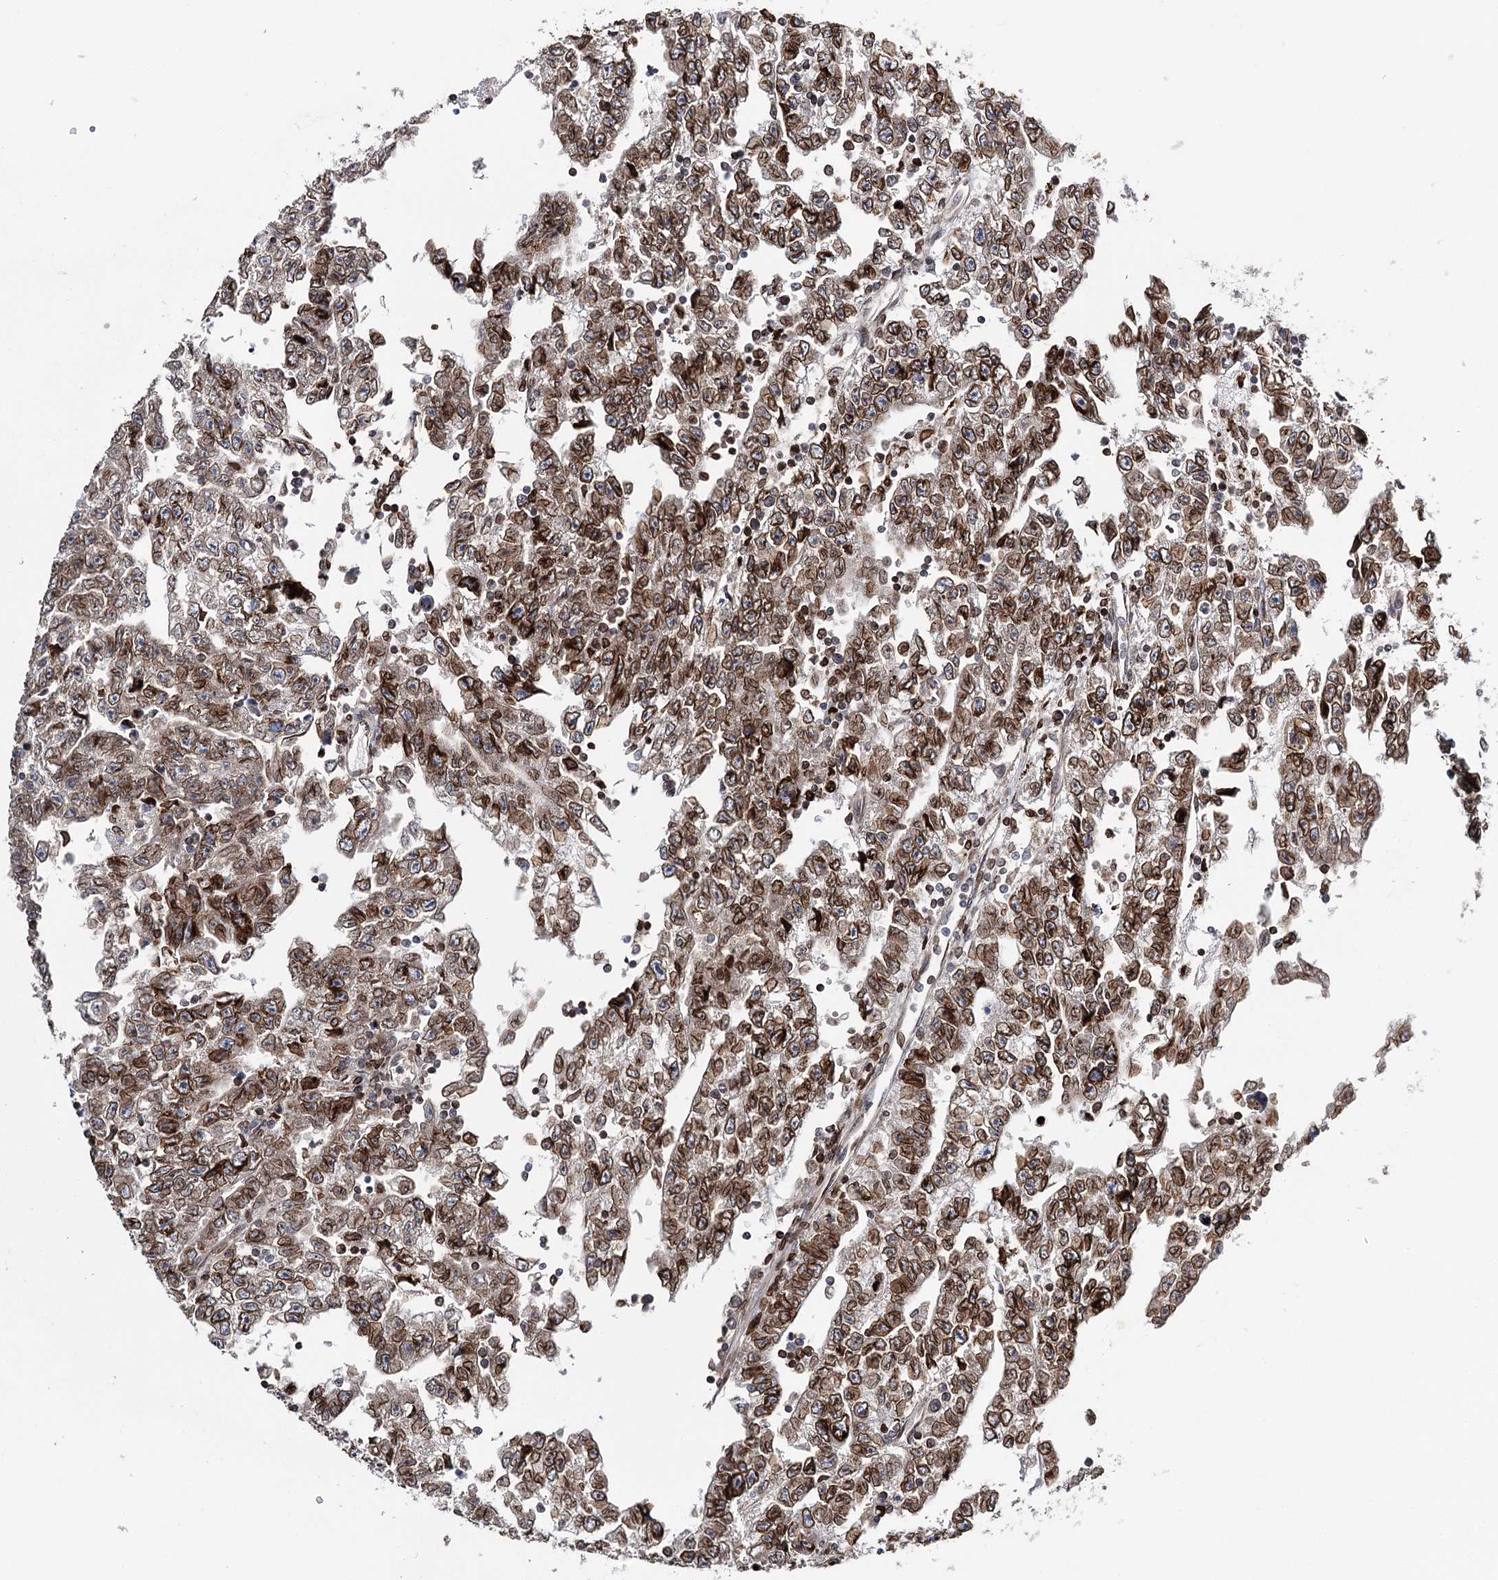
{"staining": {"intensity": "moderate", "quantity": ">75%", "location": "cytoplasmic/membranous,nuclear"}, "tissue": "testis cancer", "cell_type": "Tumor cells", "image_type": "cancer", "snomed": [{"axis": "morphology", "description": "Carcinoma, Embryonal, NOS"}, {"axis": "topography", "description": "Testis"}], "caption": "IHC (DAB) staining of human testis cancer (embryonal carcinoma) displays moderate cytoplasmic/membranous and nuclear protein positivity in approximately >75% of tumor cells.", "gene": "CFAP46", "patient": {"sex": "male", "age": 25}}